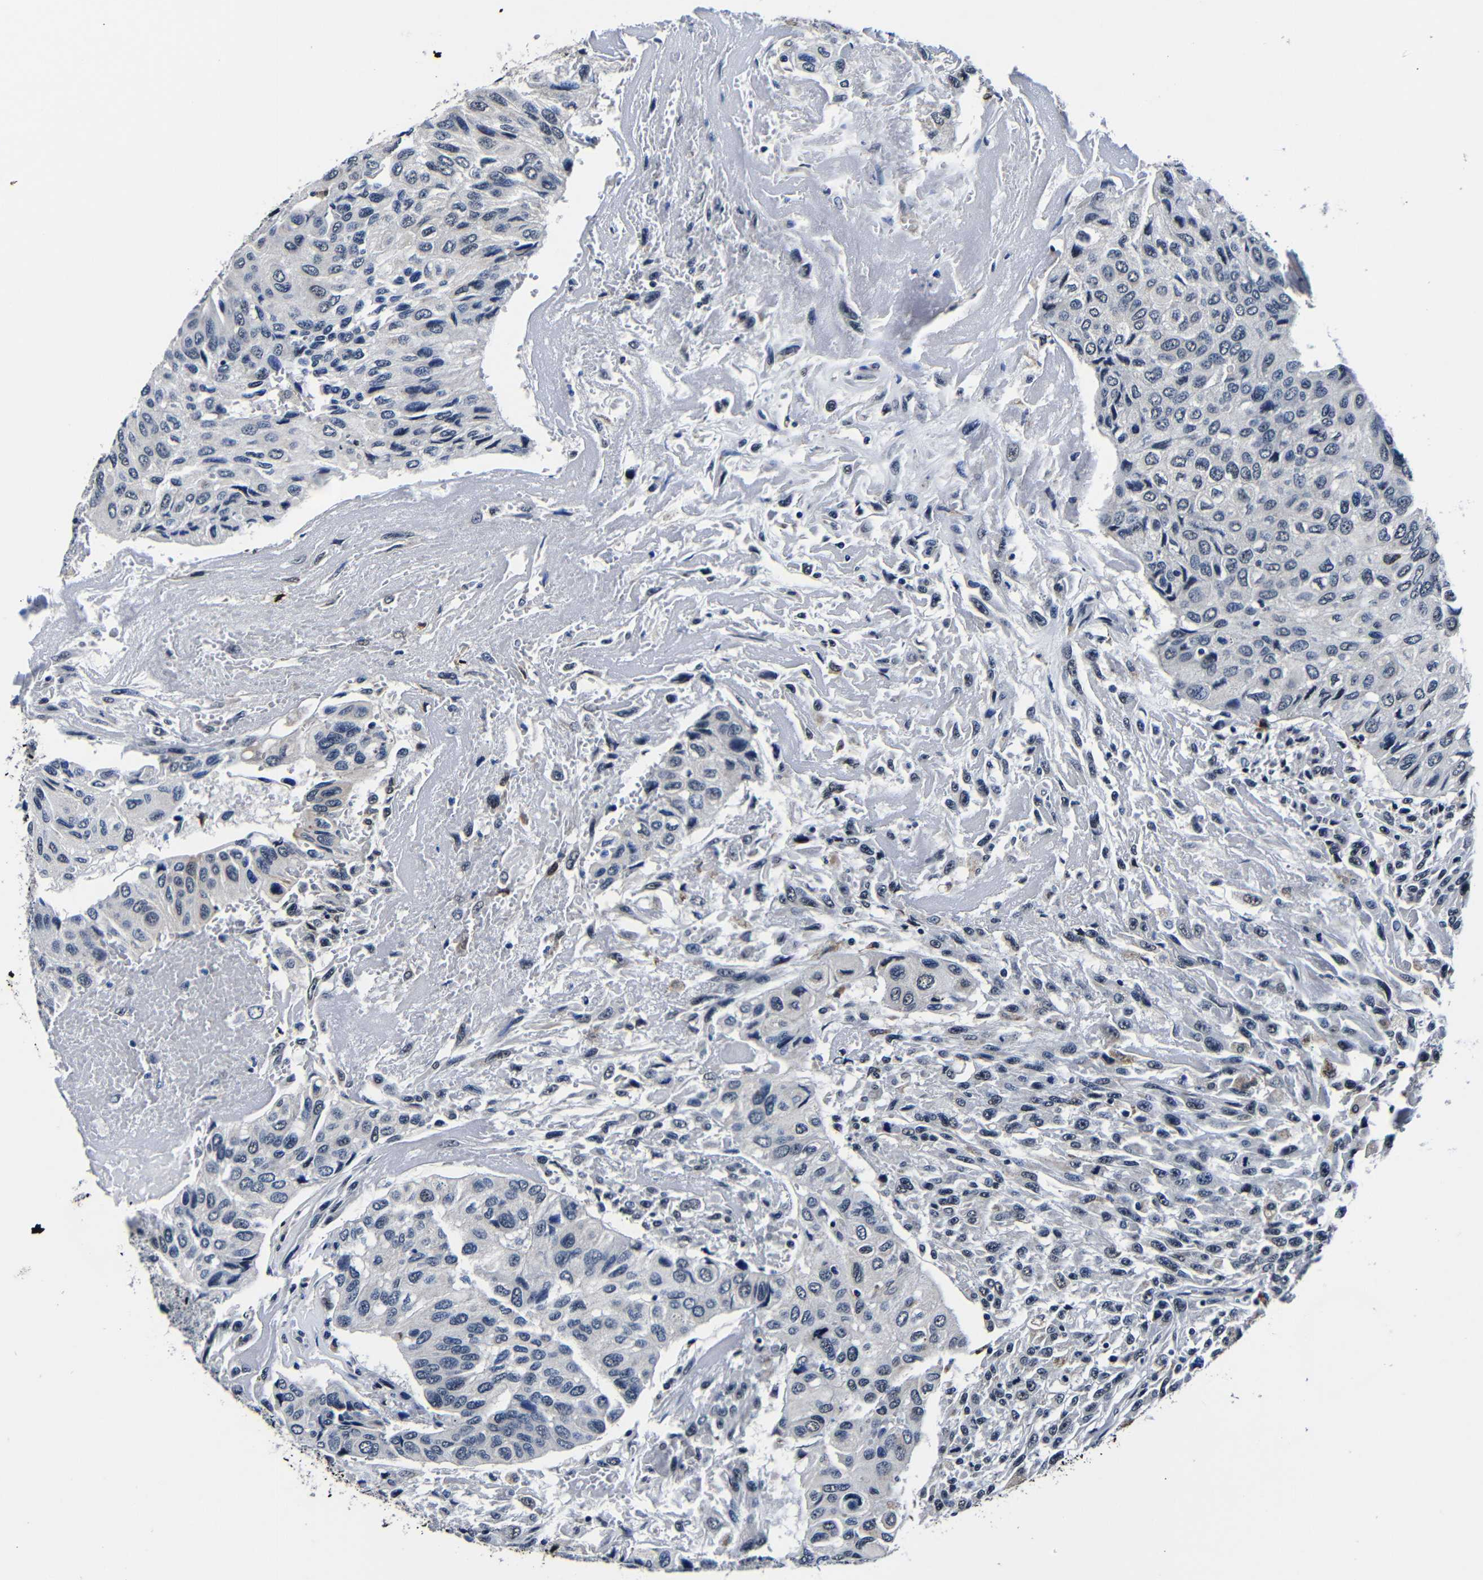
{"staining": {"intensity": "negative", "quantity": "none", "location": "none"}, "tissue": "urothelial cancer", "cell_type": "Tumor cells", "image_type": "cancer", "snomed": [{"axis": "morphology", "description": "Urothelial carcinoma, High grade"}, {"axis": "topography", "description": "Urinary bladder"}], "caption": "Urothelial cancer stained for a protein using immunohistochemistry (IHC) shows no staining tumor cells.", "gene": "DEPP1", "patient": {"sex": "male", "age": 66}}